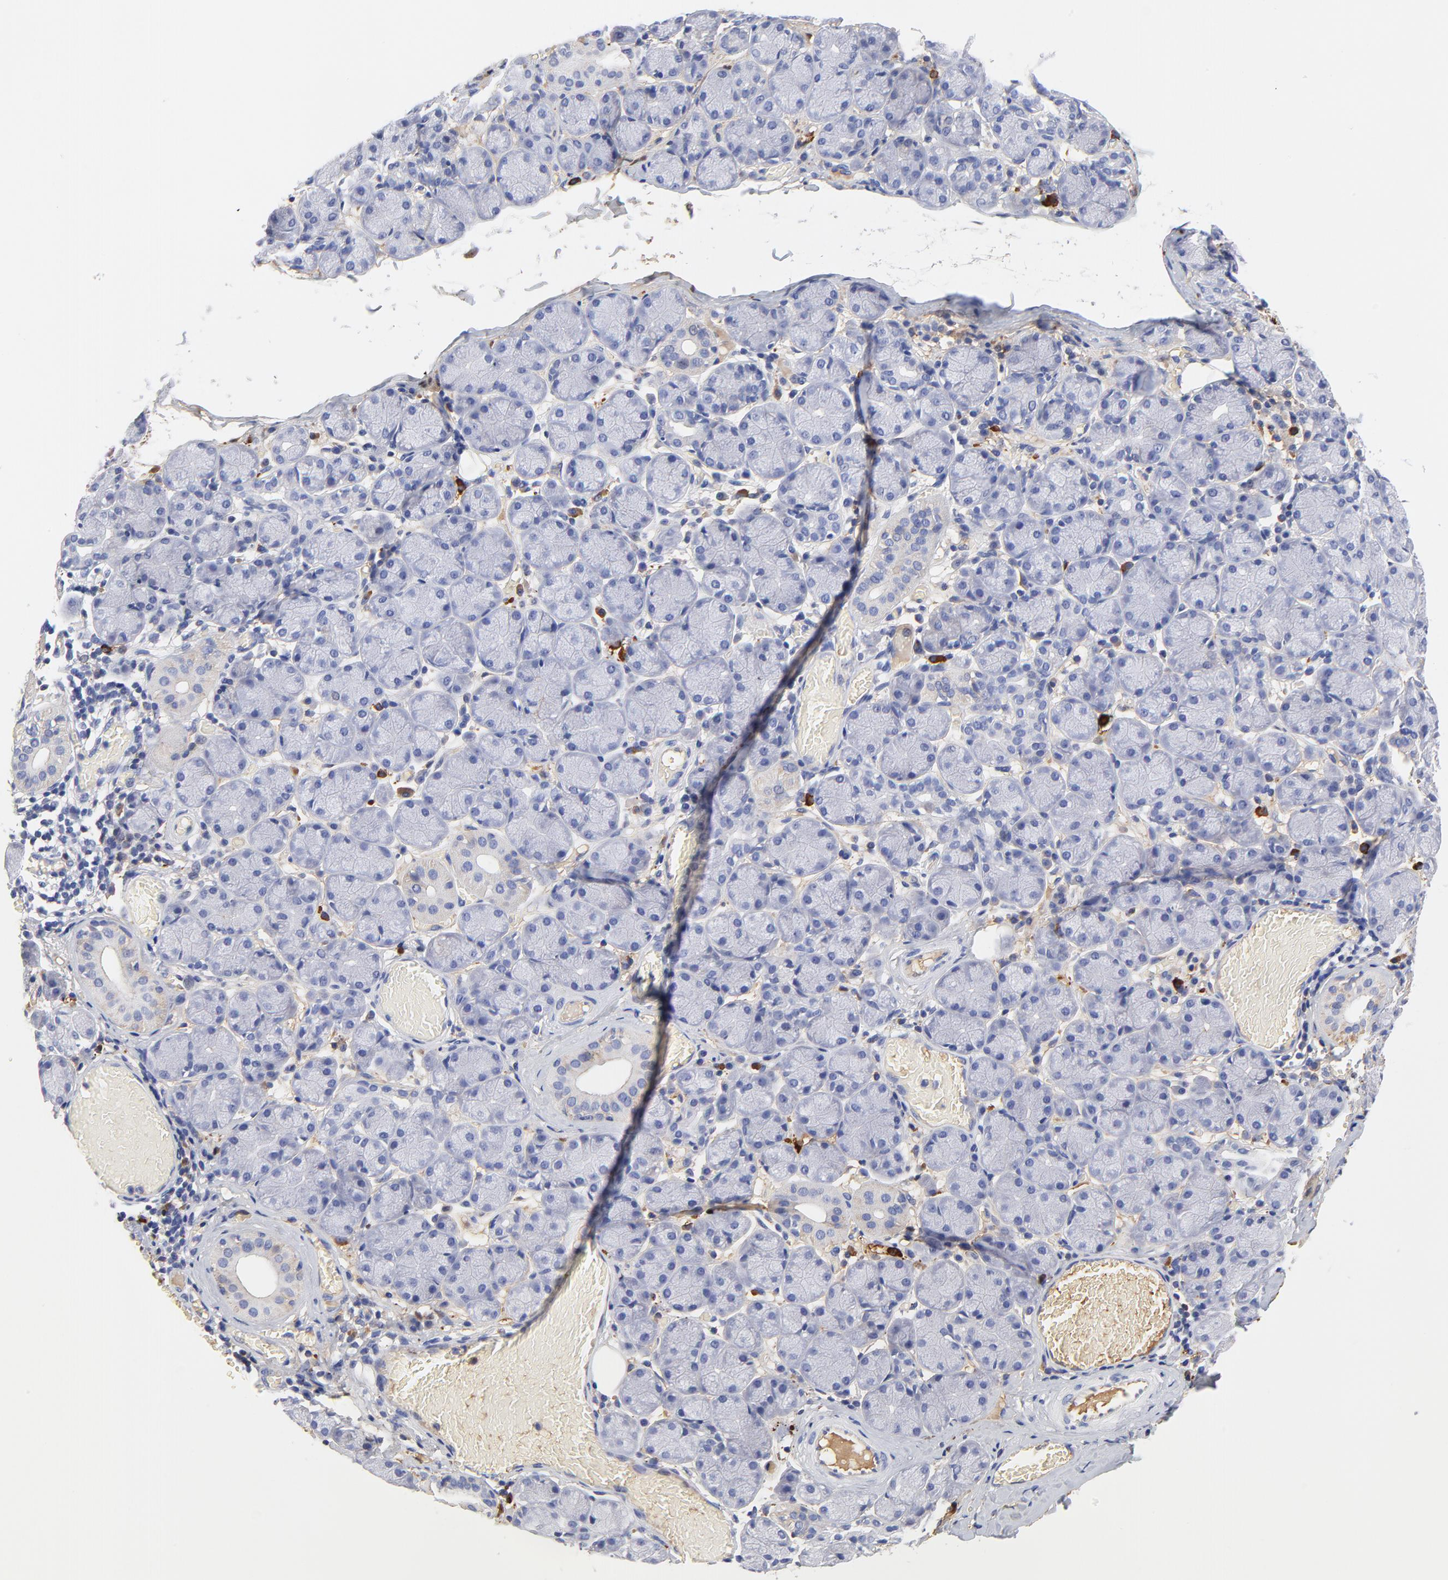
{"staining": {"intensity": "weak", "quantity": "25%-75%", "location": "cytoplasmic/membranous"}, "tissue": "salivary gland", "cell_type": "Glandular cells", "image_type": "normal", "snomed": [{"axis": "morphology", "description": "Normal tissue, NOS"}, {"axis": "topography", "description": "Salivary gland"}], "caption": "A brown stain shows weak cytoplasmic/membranous positivity of a protein in glandular cells of normal salivary gland.", "gene": "IGLV3", "patient": {"sex": "female", "age": 24}}